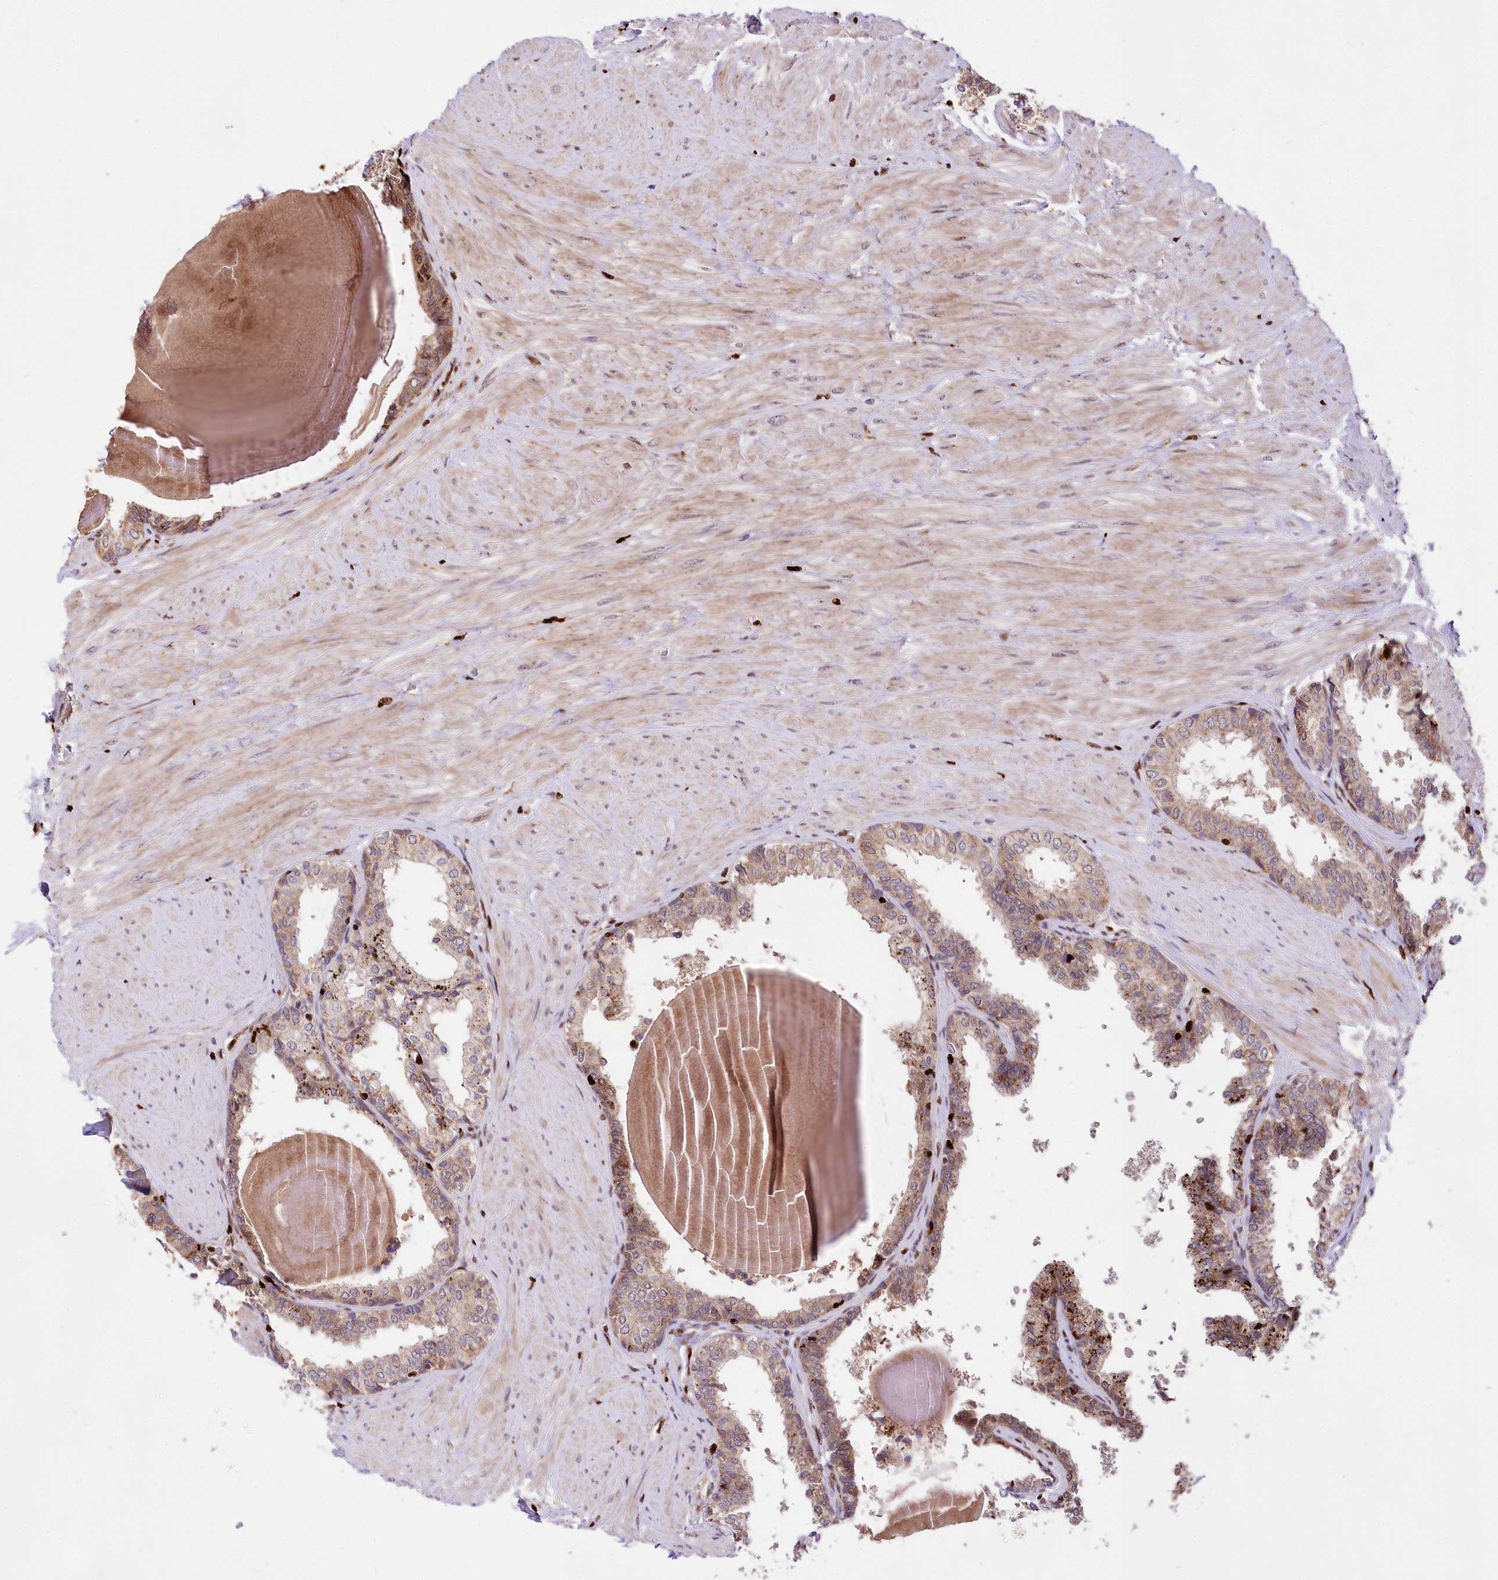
{"staining": {"intensity": "moderate", "quantity": "25%-75%", "location": "cytoplasmic/membranous,nuclear"}, "tissue": "prostate", "cell_type": "Glandular cells", "image_type": "normal", "snomed": [{"axis": "morphology", "description": "Normal tissue, NOS"}, {"axis": "topography", "description": "Prostate"}], "caption": "Immunohistochemistry (IHC) (DAB) staining of benign human prostate displays moderate cytoplasmic/membranous,nuclear protein expression in about 25%-75% of glandular cells. (Brightfield microscopy of DAB IHC at high magnification).", "gene": "FIGN", "patient": {"sex": "male", "age": 48}}